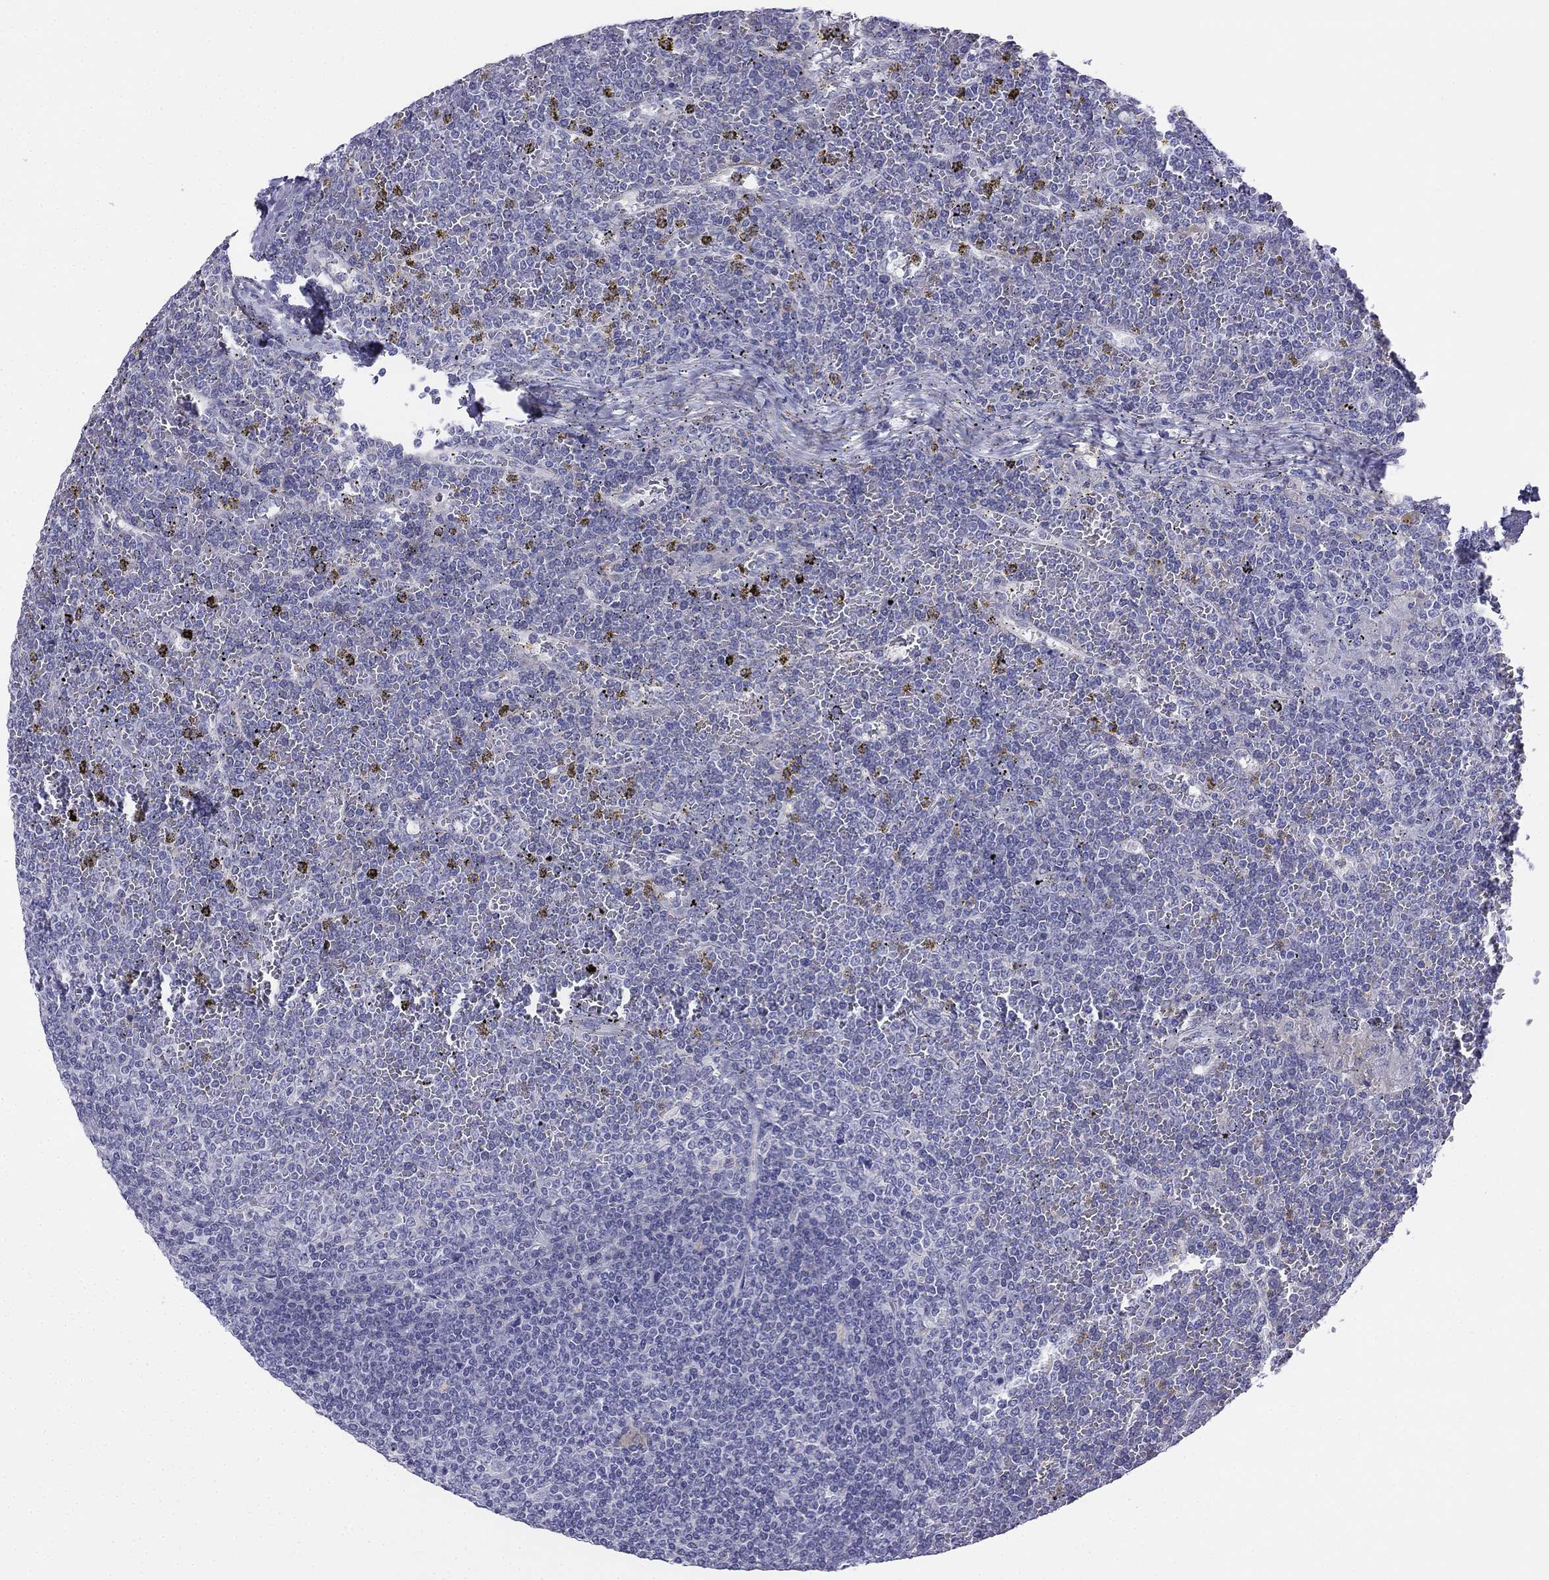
{"staining": {"intensity": "negative", "quantity": "none", "location": "none"}, "tissue": "lymphoma", "cell_type": "Tumor cells", "image_type": "cancer", "snomed": [{"axis": "morphology", "description": "Malignant lymphoma, non-Hodgkin's type, Low grade"}, {"axis": "topography", "description": "Spleen"}], "caption": "Low-grade malignant lymphoma, non-Hodgkin's type was stained to show a protein in brown. There is no significant expression in tumor cells. Nuclei are stained in blue.", "gene": "ALOXE3", "patient": {"sex": "female", "age": 19}}